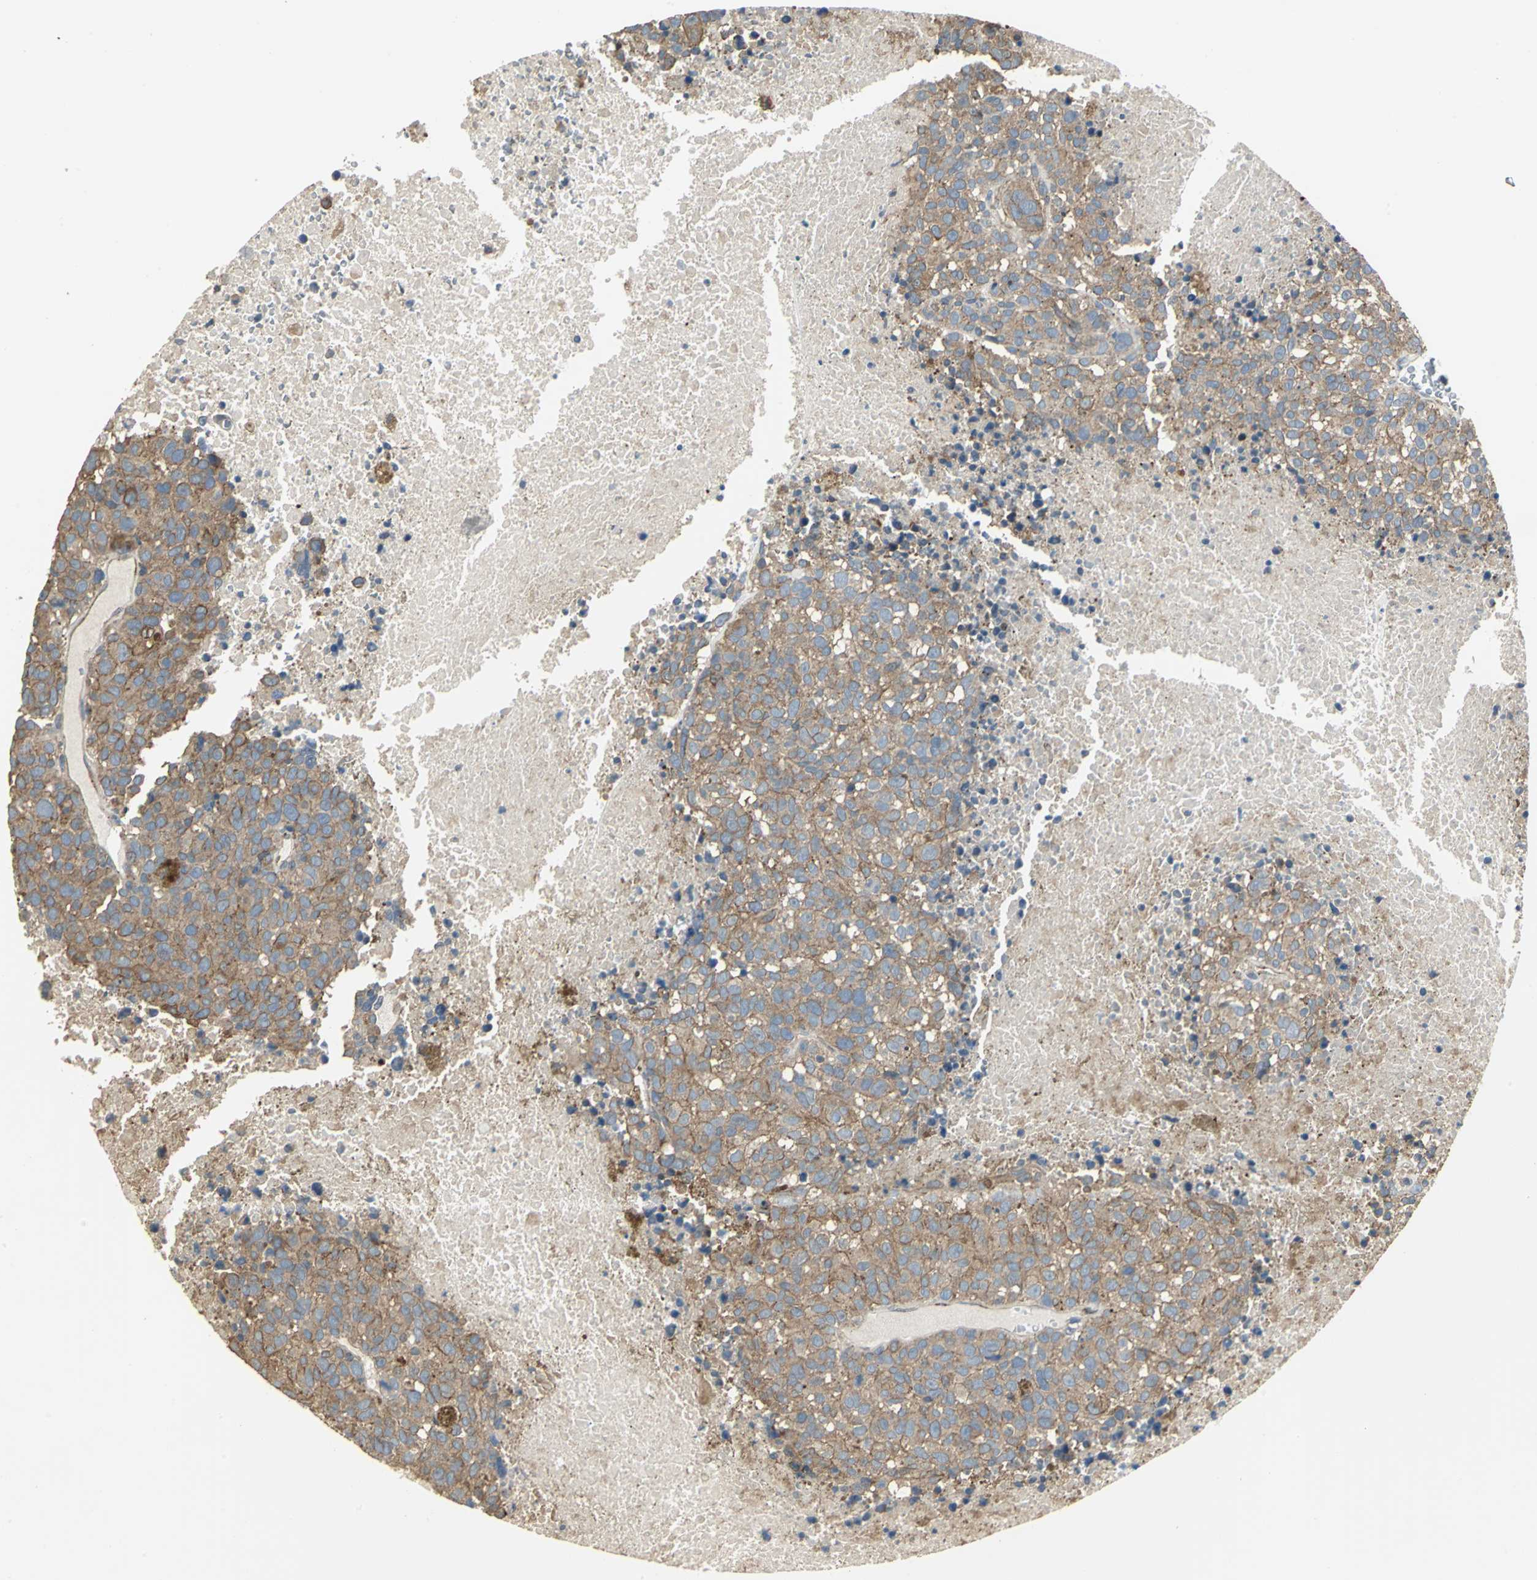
{"staining": {"intensity": "moderate", "quantity": ">75%", "location": "cytoplasmic/membranous"}, "tissue": "melanoma", "cell_type": "Tumor cells", "image_type": "cancer", "snomed": [{"axis": "morphology", "description": "Malignant melanoma, Metastatic site"}, {"axis": "topography", "description": "Cerebral cortex"}], "caption": "Immunohistochemistry image of neoplastic tissue: human malignant melanoma (metastatic site) stained using immunohistochemistry reveals medium levels of moderate protein expression localized specifically in the cytoplasmic/membranous of tumor cells, appearing as a cytoplasmic/membranous brown color.", "gene": "RAPGEF1", "patient": {"sex": "female", "age": 52}}